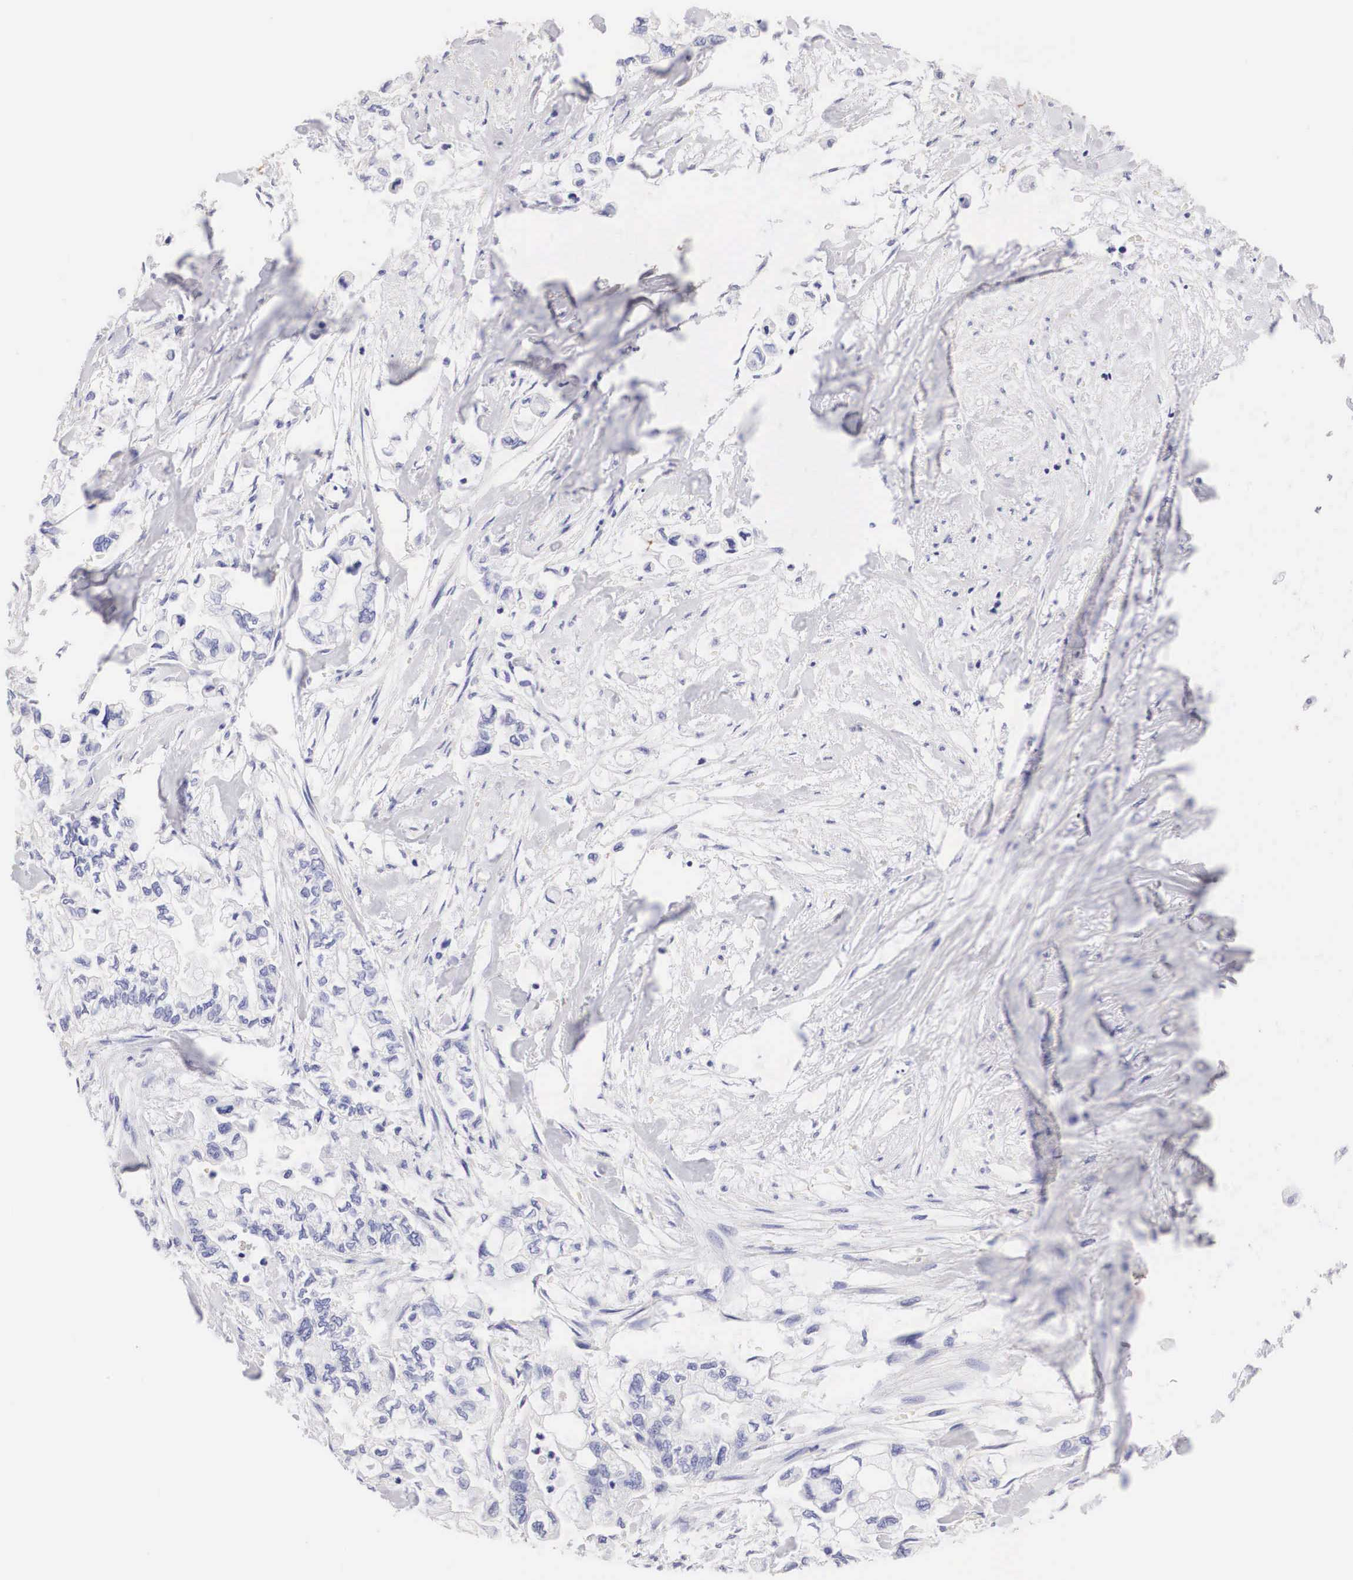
{"staining": {"intensity": "negative", "quantity": "none", "location": "none"}, "tissue": "pancreatic cancer", "cell_type": "Tumor cells", "image_type": "cancer", "snomed": [{"axis": "morphology", "description": "Adenocarcinoma, NOS"}, {"axis": "topography", "description": "Pancreas"}], "caption": "Pancreatic cancer (adenocarcinoma) stained for a protein using immunohistochemistry (IHC) demonstrates no positivity tumor cells.", "gene": "ERBB2", "patient": {"sex": "male", "age": 79}}